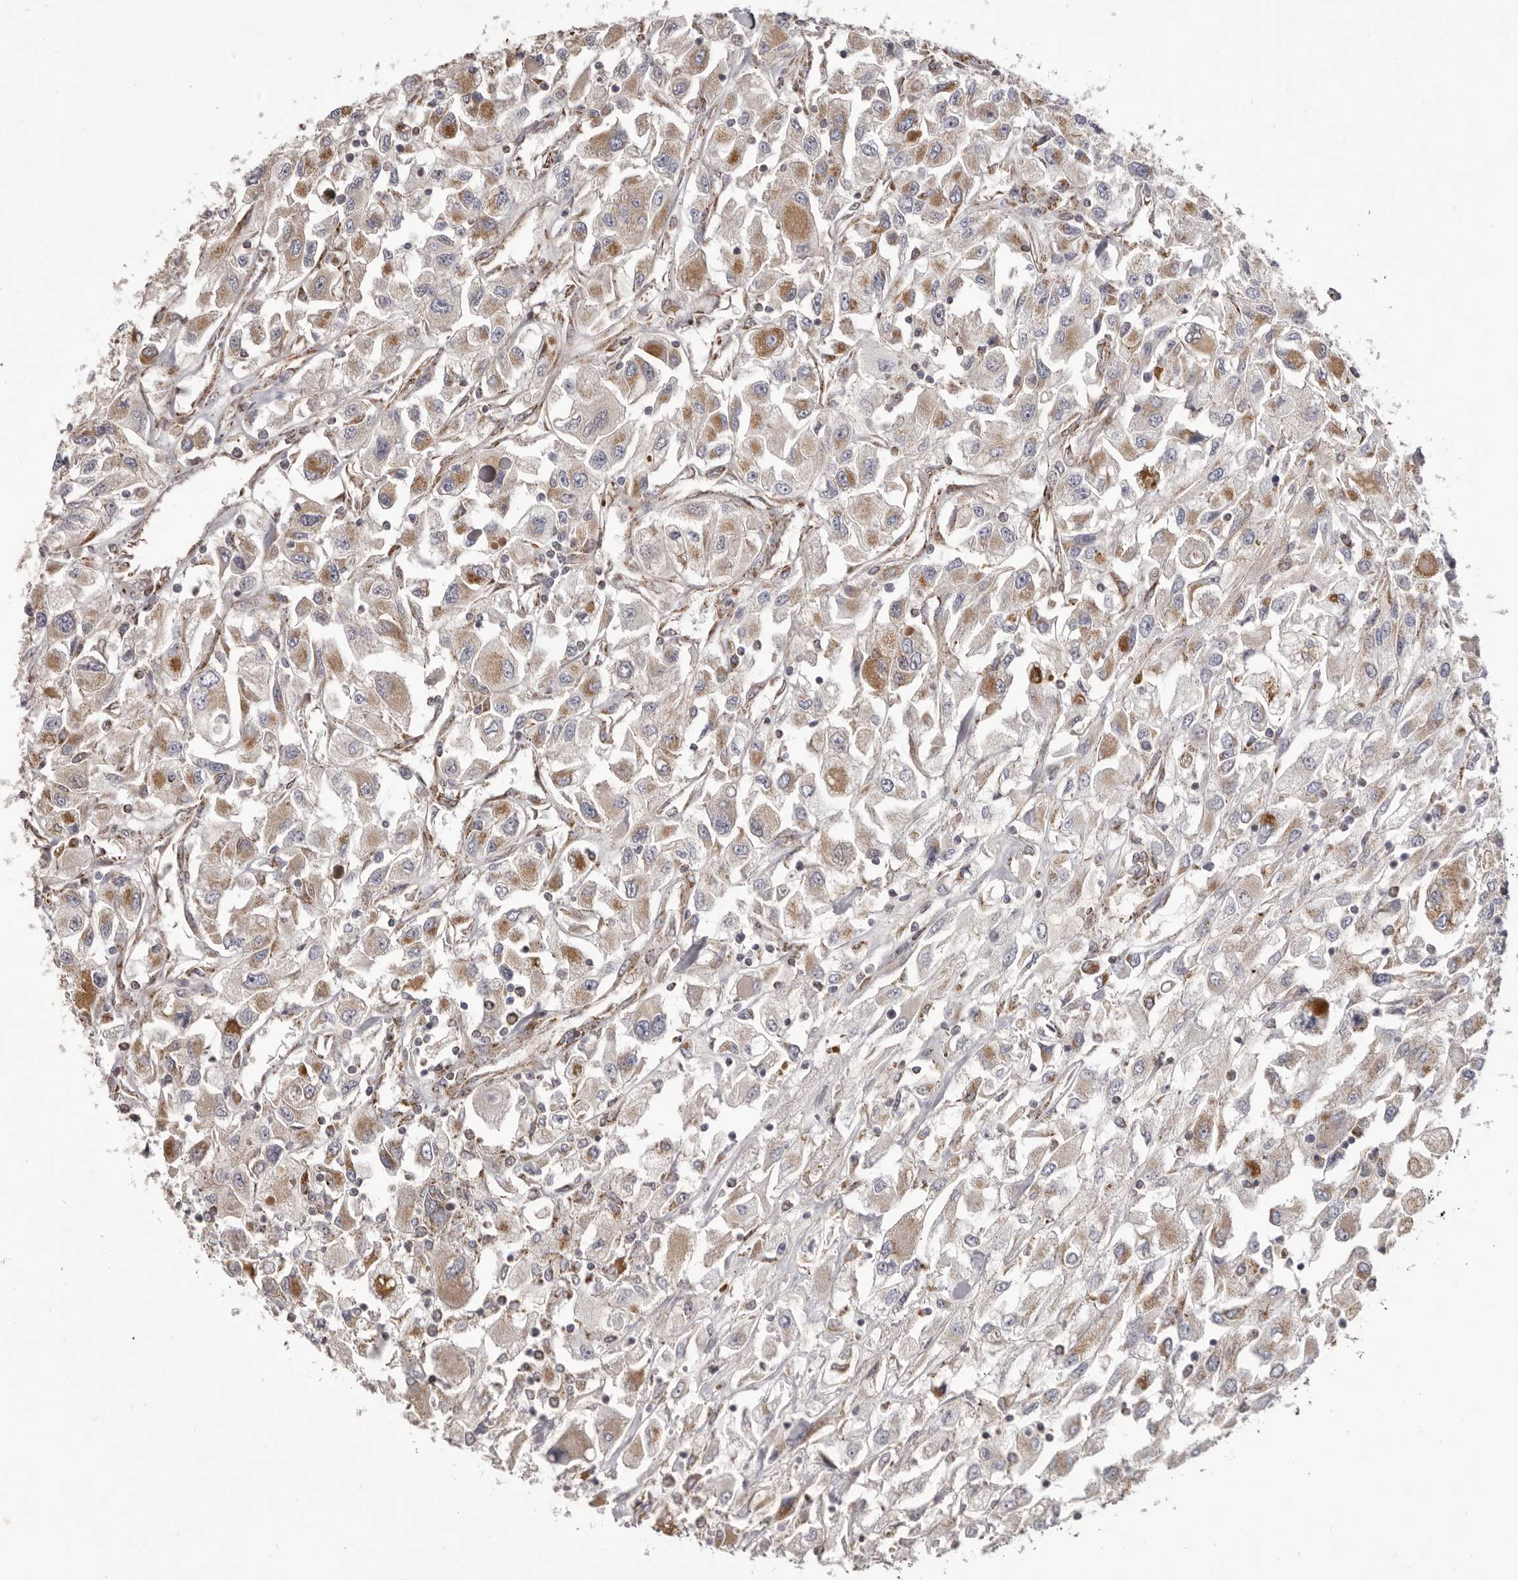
{"staining": {"intensity": "moderate", "quantity": "25%-75%", "location": "cytoplasmic/membranous"}, "tissue": "renal cancer", "cell_type": "Tumor cells", "image_type": "cancer", "snomed": [{"axis": "morphology", "description": "Adenocarcinoma, NOS"}, {"axis": "topography", "description": "Kidney"}], "caption": "IHC (DAB) staining of human renal adenocarcinoma displays moderate cytoplasmic/membranous protein positivity in about 25%-75% of tumor cells. Nuclei are stained in blue.", "gene": "CHRM2", "patient": {"sex": "female", "age": 52}}